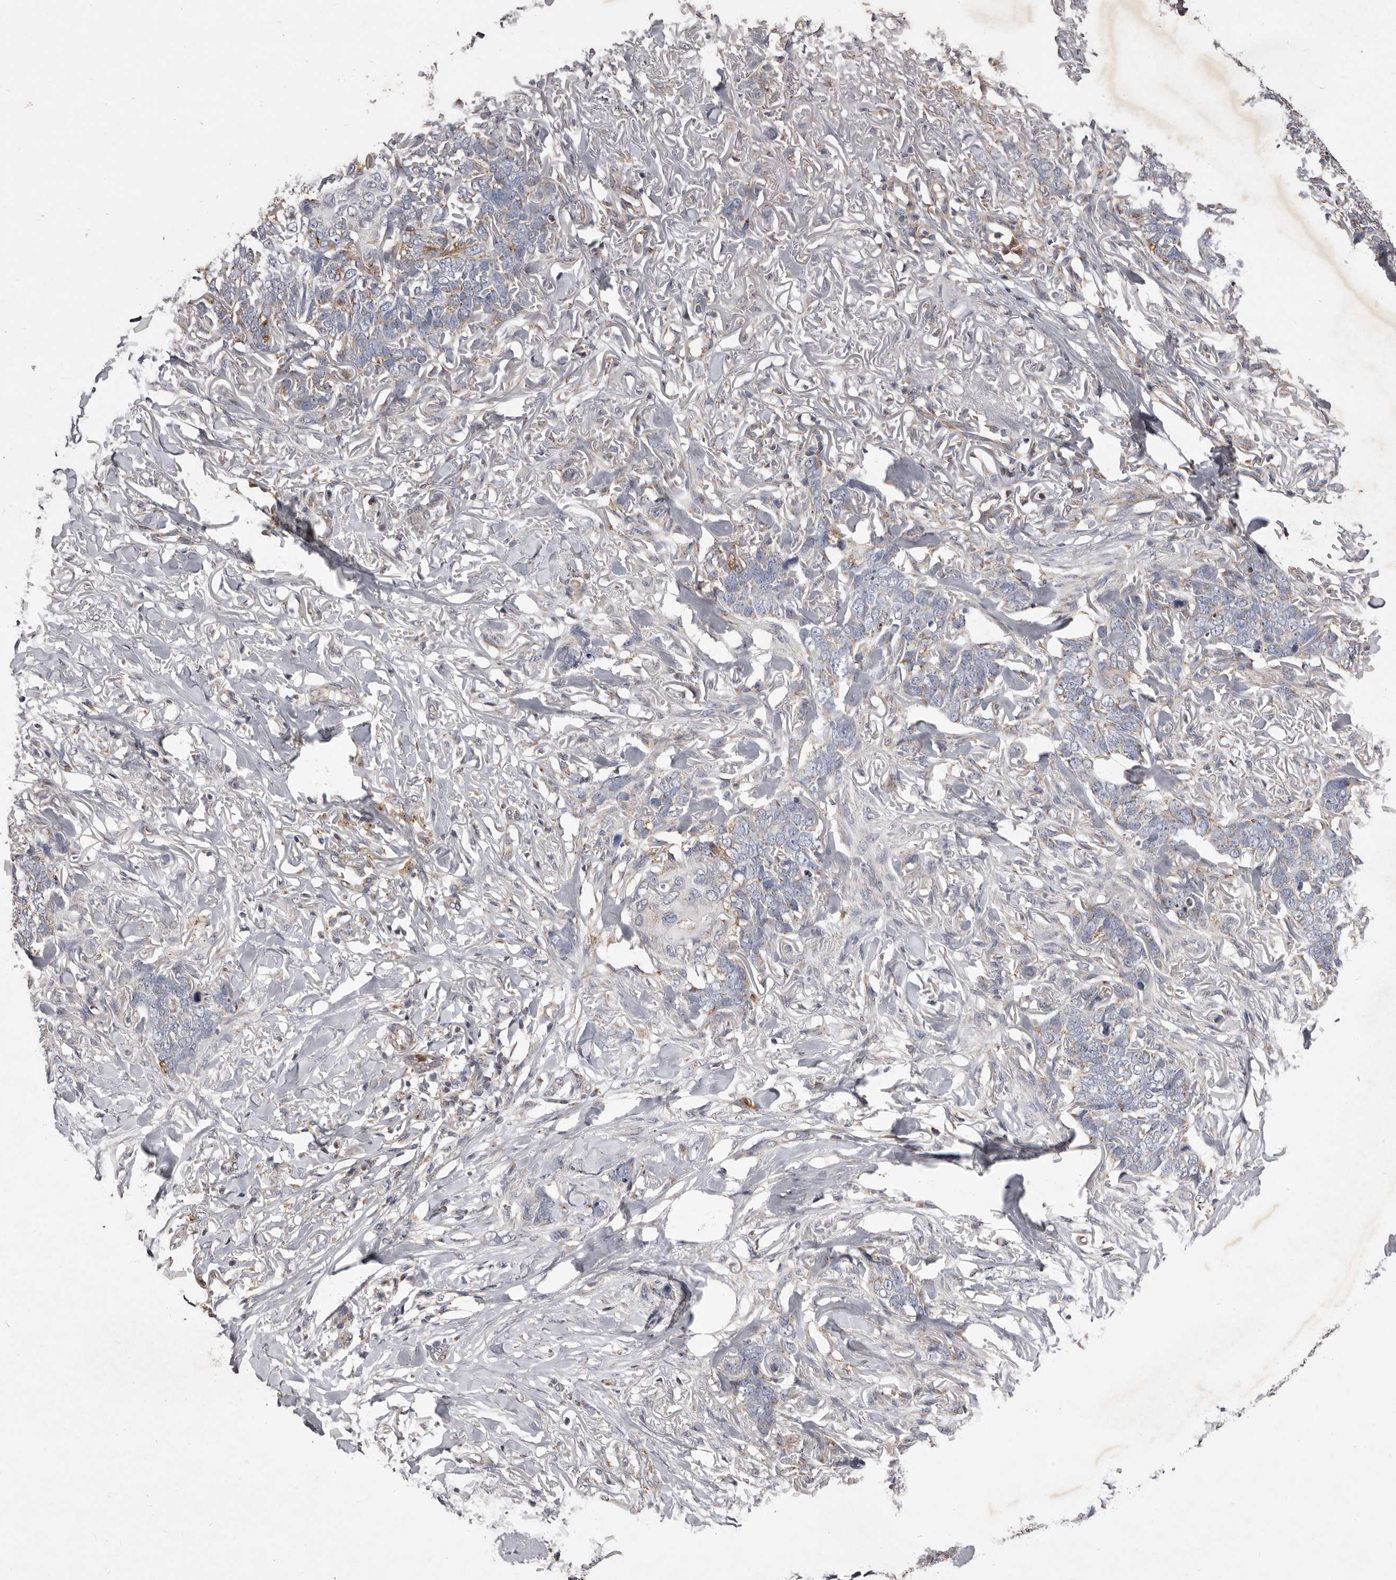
{"staining": {"intensity": "weak", "quantity": "<25%", "location": "cytoplasmic/membranous"}, "tissue": "skin cancer", "cell_type": "Tumor cells", "image_type": "cancer", "snomed": [{"axis": "morphology", "description": "Normal tissue, NOS"}, {"axis": "morphology", "description": "Basal cell carcinoma"}, {"axis": "topography", "description": "Skin"}], "caption": "Tumor cells are negative for protein expression in human skin basal cell carcinoma. The staining was performed using DAB to visualize the protein expression in brown, while the nuclei were stained in blue with hematoxylin (Magnification: 20x).", "gene": "CXCL14", "patient": {"sex": "male", "age": 77}}